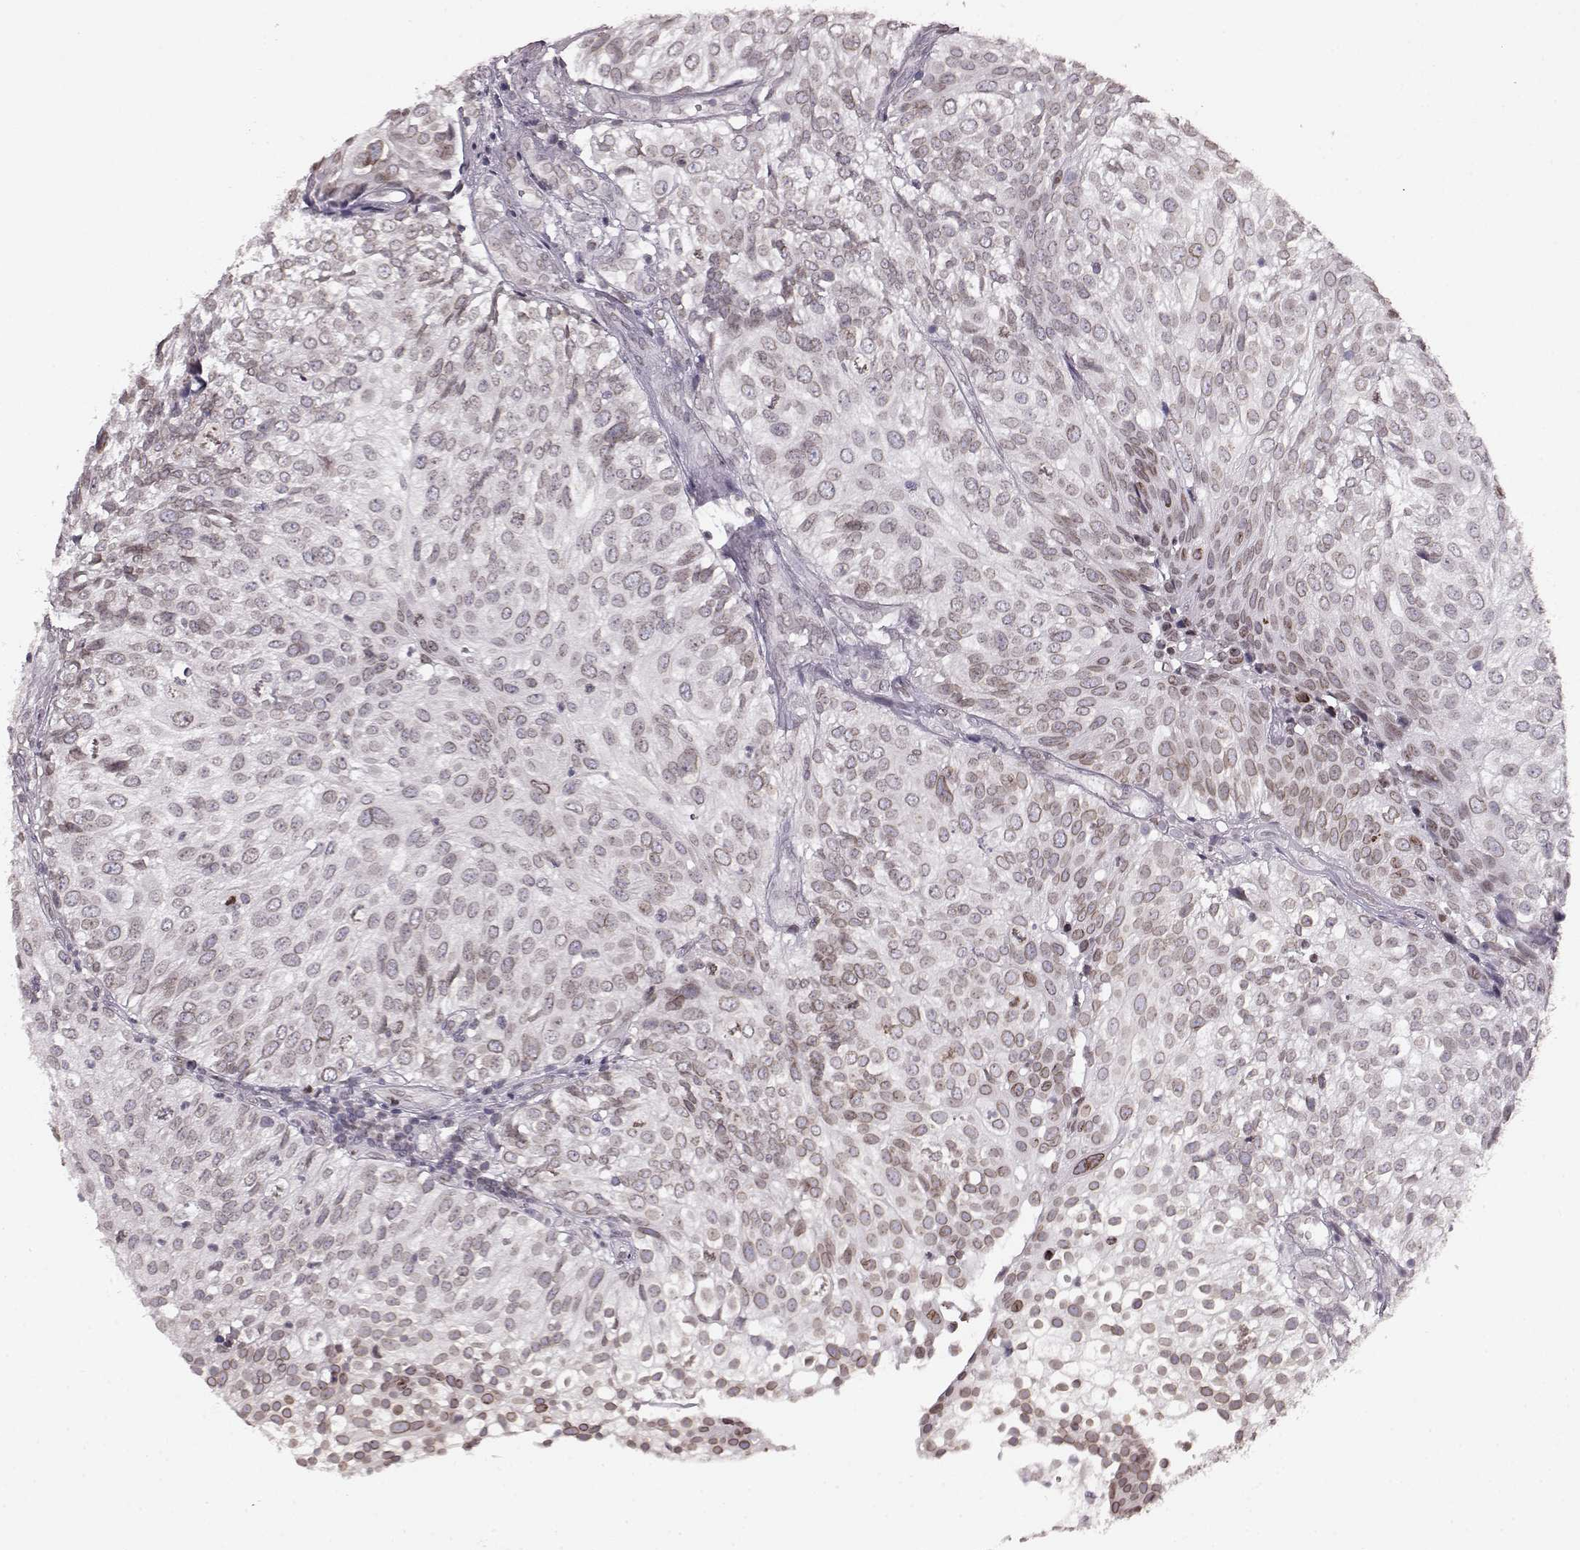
{"staining": {"intensity": "moderate", "quantity": "25%-75%", "location": "cytoplasmic/membranous,nuclear"}, "tissue": "urothelial cancer", "cell_type": "Tumor cells", "image_type": "cancer", "snomed": [{"axis": "morphology", "description": "Urothelial carcinoma, High grade"}, {"axis": "topography", "description": "Urinary bladder"}], "caption": "This is a micrograph of IHC staining of urothelial cancer, which shows moderate positivity in the cytoplasmic/membranous and nuclear of tumor cells.", "gene": "DCAF12", "patient": {"sex": "female", "age": 79}}